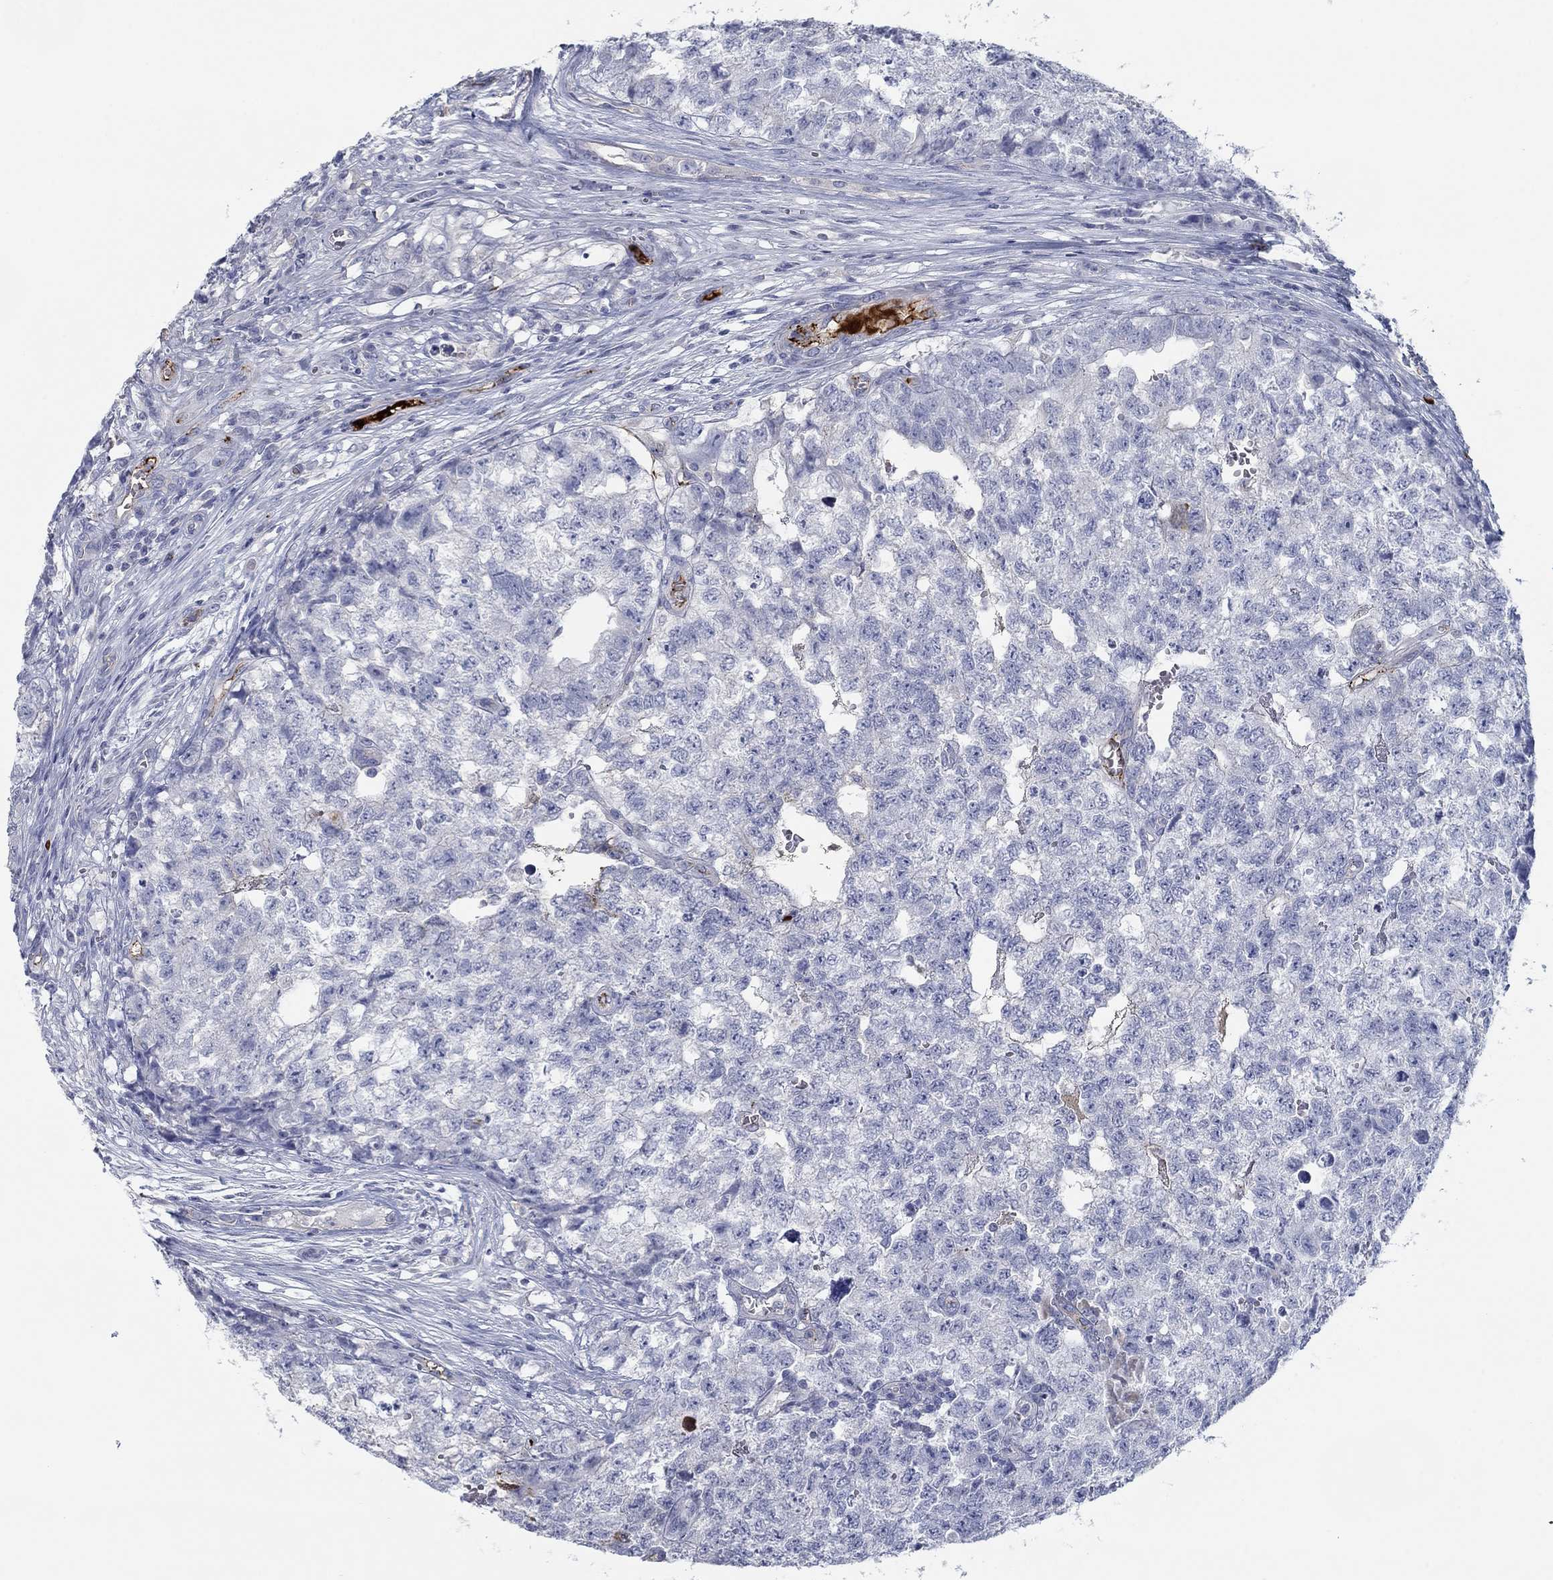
{"staining": {"intensity": "negative", "quantity": "none", "location": "none"}, "tissue": "testis cancer", "cell_type": "Tumor cells", "image_type": "cancer", "snomed": [{"axis": "morphology", "description": "Seminoma, NOS"}, {"axis": "morphology", "description": "Carcinoma, Embryonal, NOS"}, {"axis": "topography", "description": "Testis"}], "caption": "This is an immunohistochemistry photomicrograph of human testis cancer (seminoma). There is no positivity in tumor cells.", "gene": "APOC3", "patient": {"sex": "male", "age": 22}}